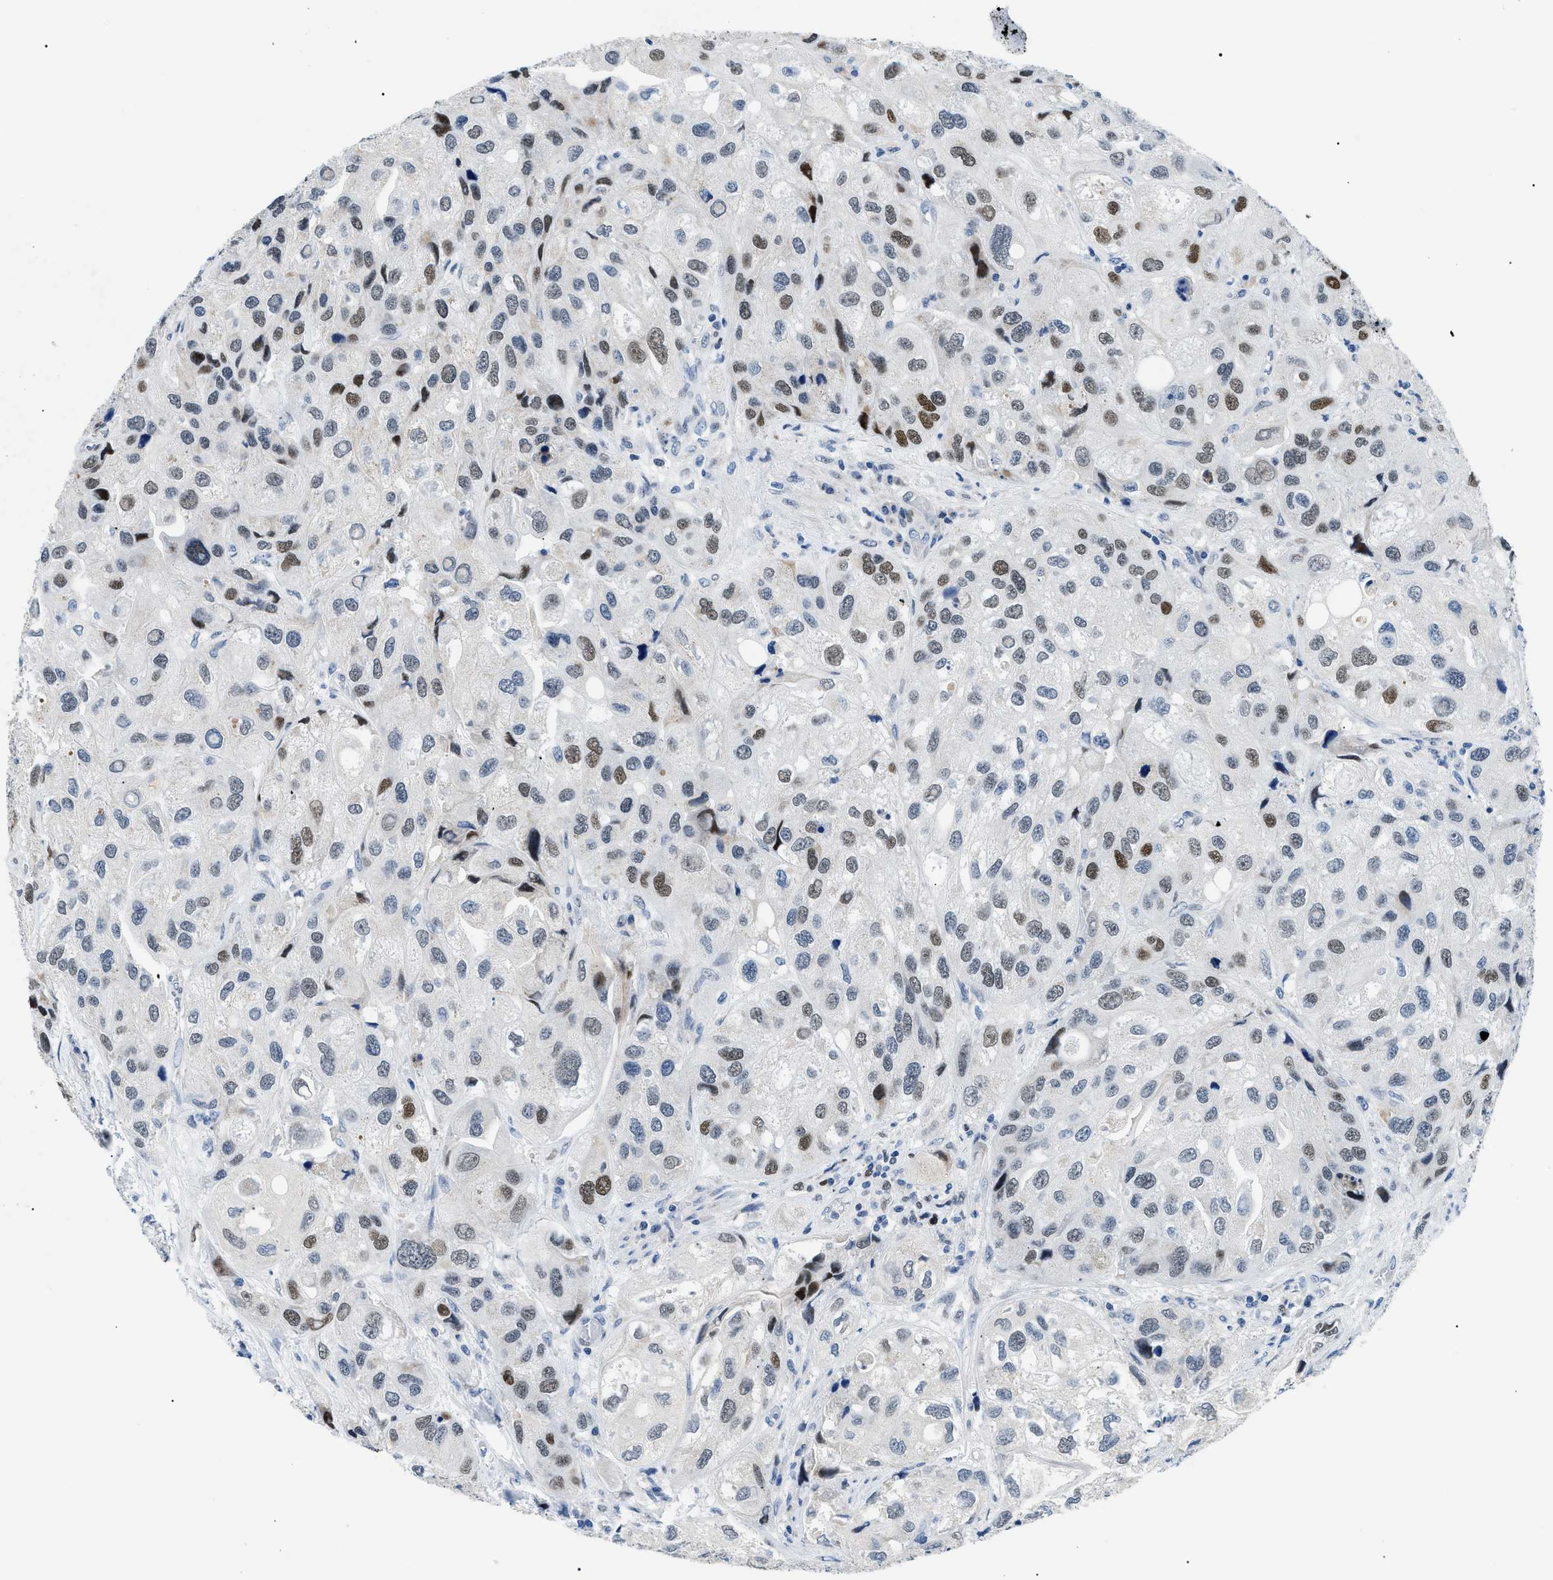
{"staining": {"intensity": "strong", "quantity": "25%-75%", "location": "nuclear"}, "tissue": "urothelial cancer", "cell_type": "Tumor cells", "image_type": "cancer", "snomed": [{"axis": "morphology", "description": "Urothelial carcinoma, High grade"}, {"axis": "topography", "description": "Urinary bladder"}], "caption": "IHC (DAB (3,3'-diaminobenzidine)) staining of human urothelial cancer demonstrates strong nuclear protein staining in about 25%-75% of tumor cells.", "gene": "SMARCC1", "patient": {"sex": "female", "age": 64}}